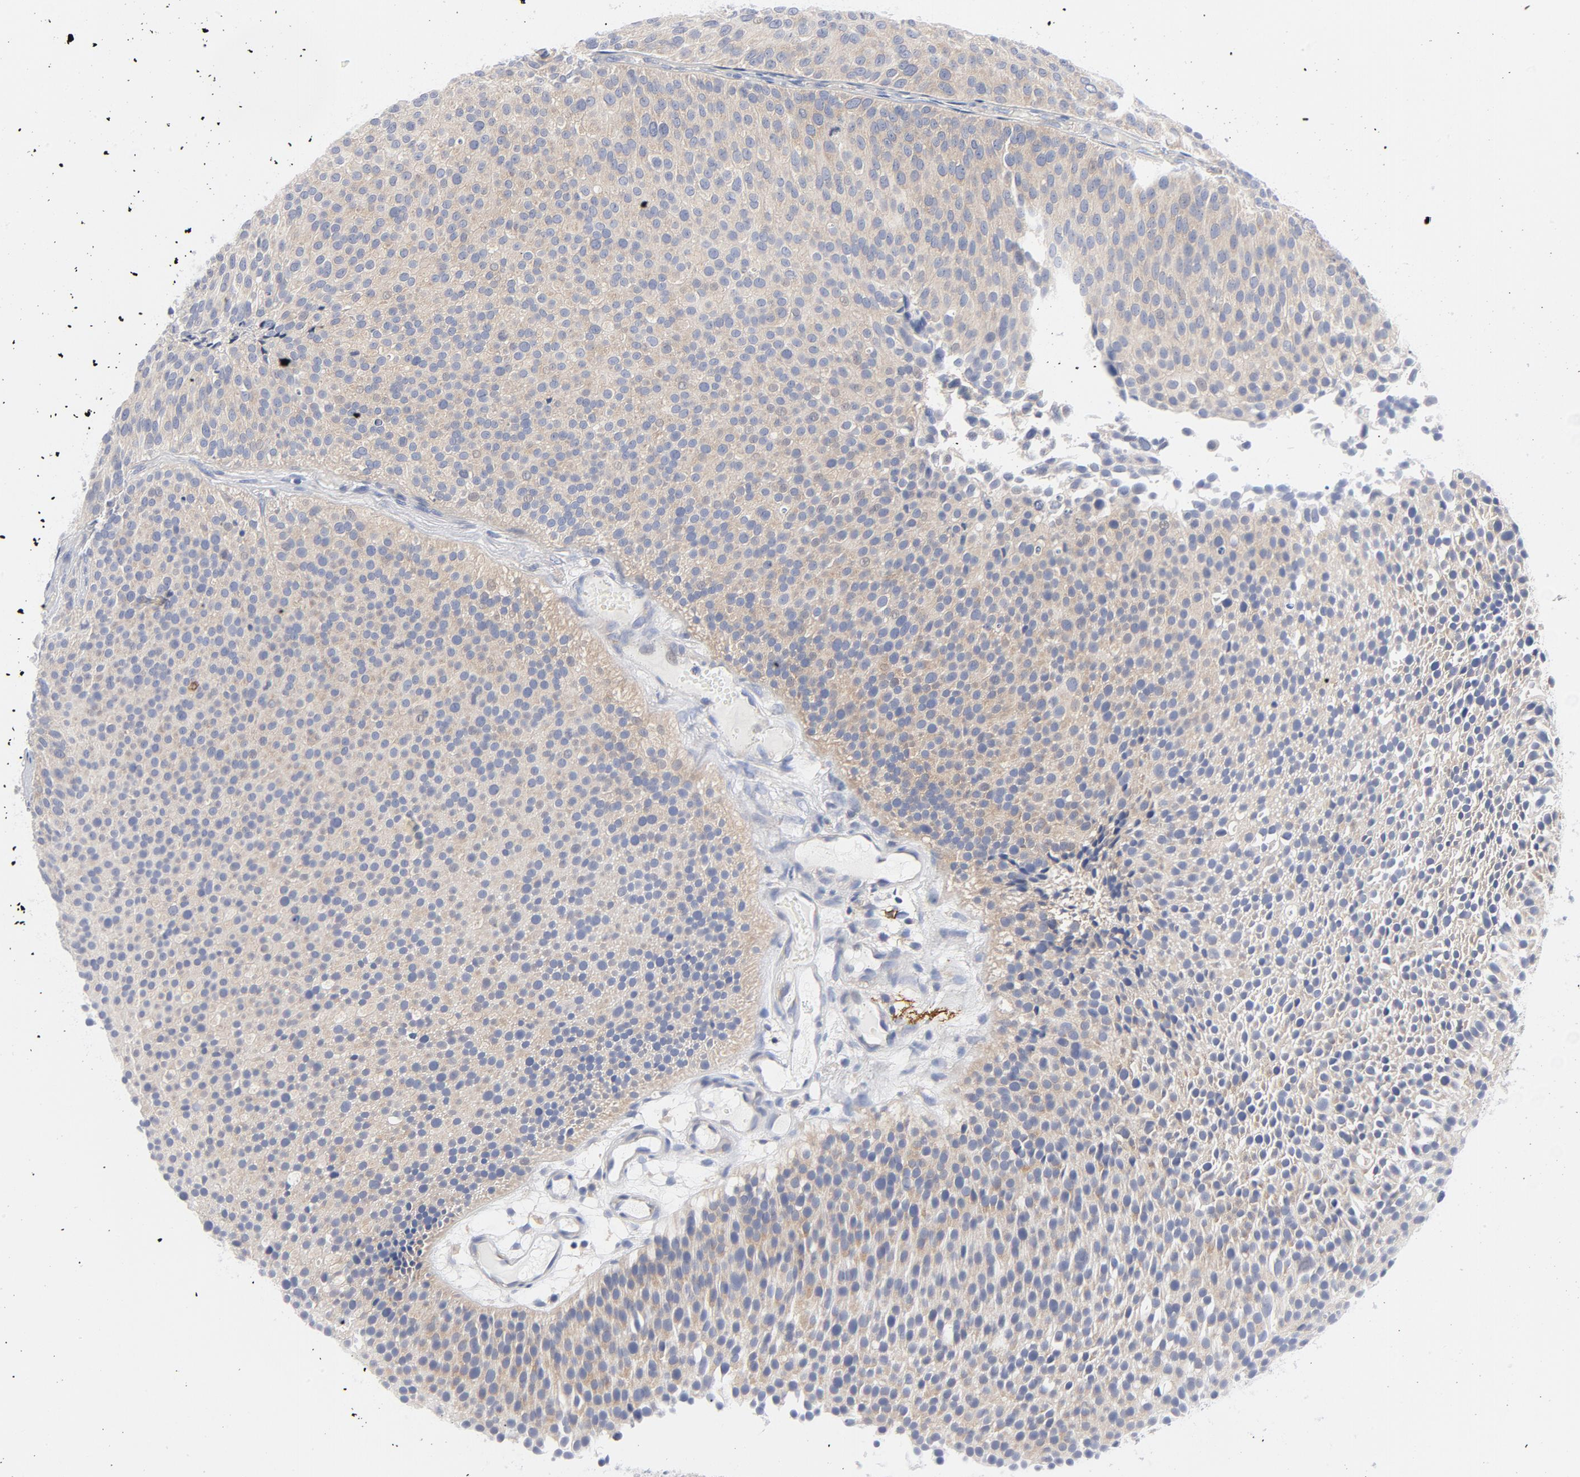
{"staining": {"intensity": "weak", "quantity": "25%-75%", "location": "cytoplasmic/membranous"}, "tissue": "urothelial cancer", "cell_type": "Tumor cells", "image_type": "cancer", "snomed": [{"axis": "morphology", "description": "Urothelial carcinoma, Low grade"}, {"axis": "topography", "description": "Urinary bladder"}], "caption": "Immunohistochemical staining of urothelial cancer reveals weak cytoplasmic/membranous protein positivity in about 25%-75% of tumor cells.", "gene": "CD86", "patient": {"sex": "male", "age": 85}}